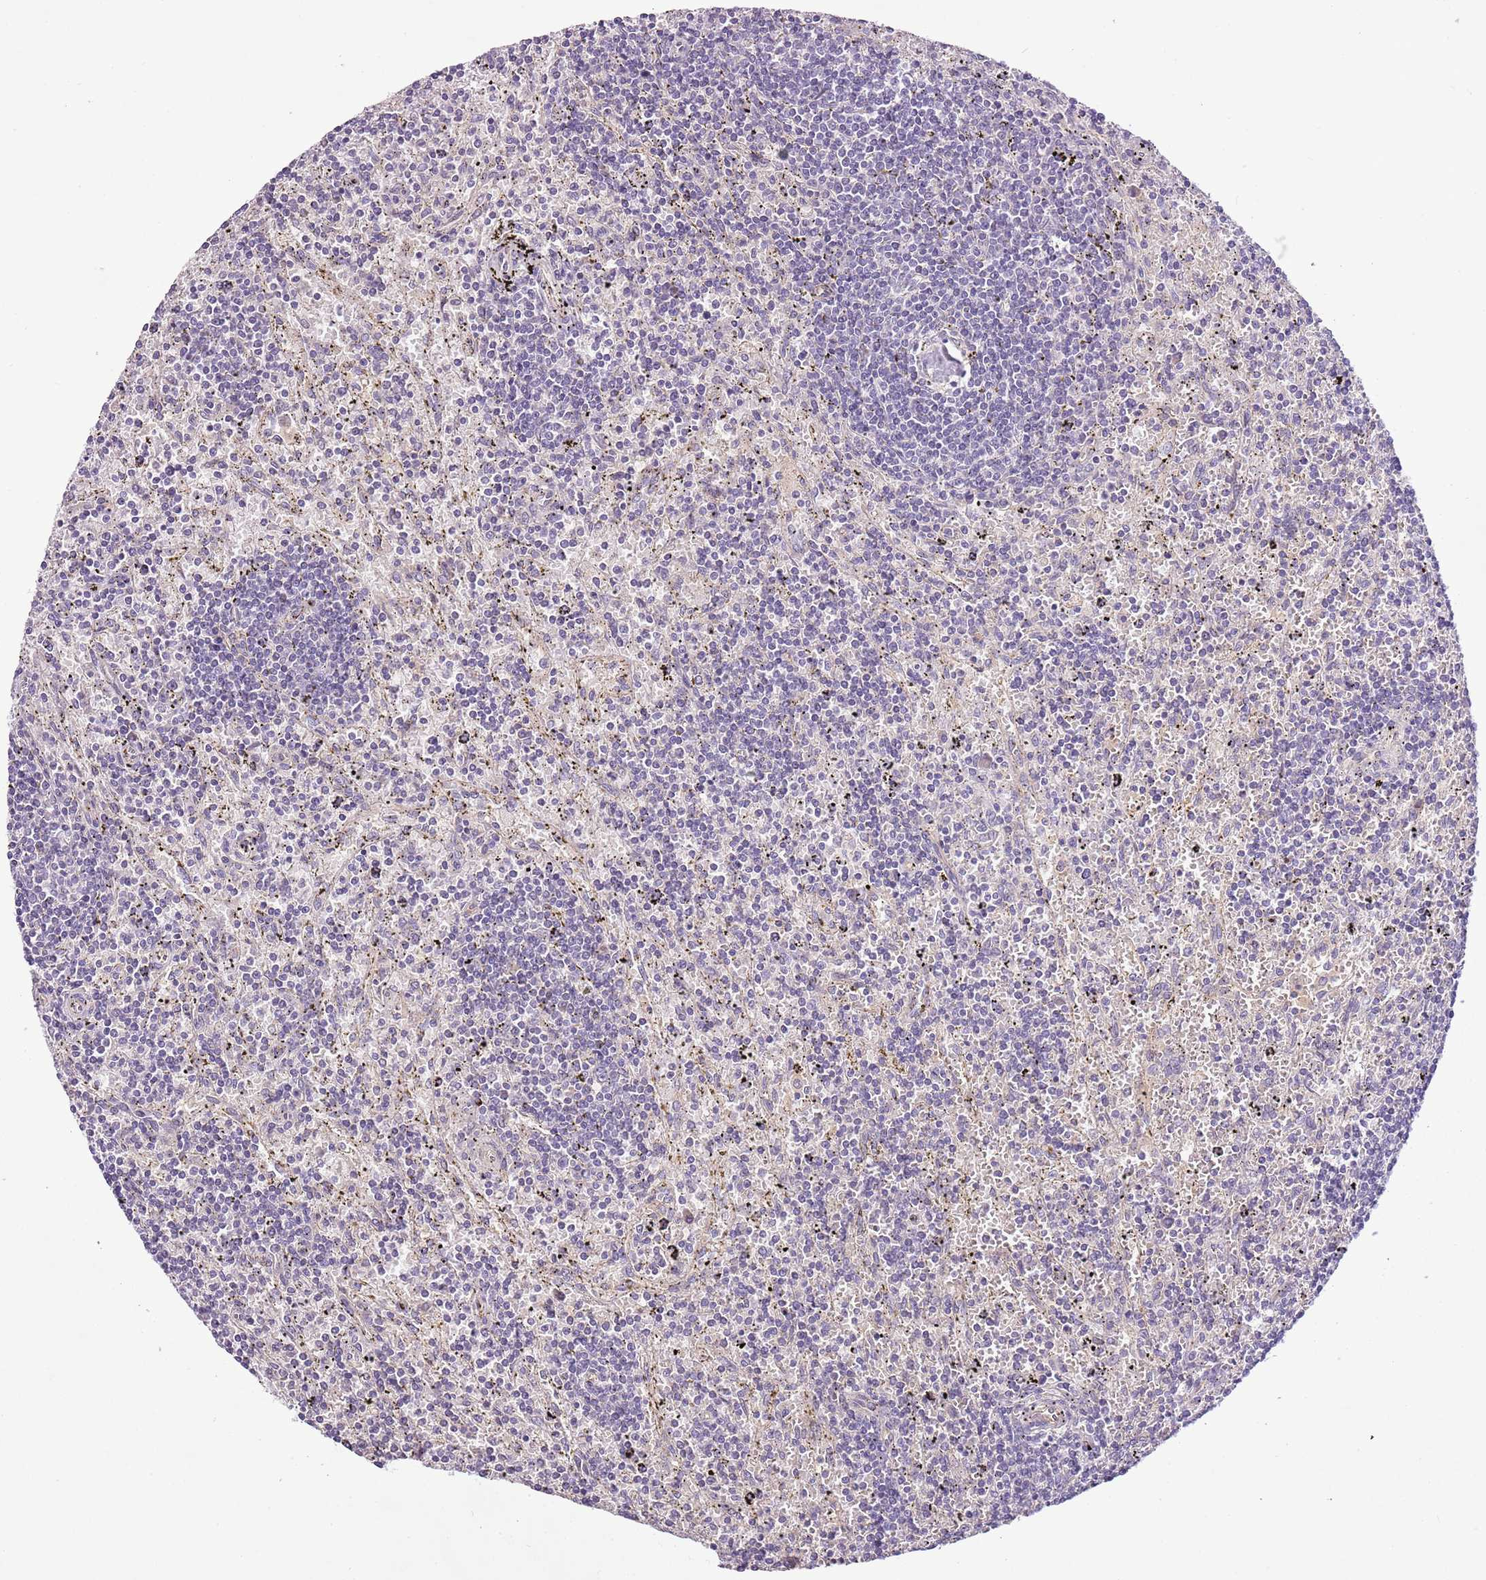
{"staining": {"intensity": "negative", "quantity": "none", "location": "none"}, "tissue": "lymphoma", "cell_type": "Tumor cells", "image_type": "cancer", "snomed": [{"axis": "morphology", "description": "Malignant lymphoma, non-Hodgkin's type, Low grade"}, {"axis": "topography", "description": "Spleen"}], "caption": "There is no significant staining in tumor cells of malignant lymphoma, non-Hodgkin's type (low-grade).", "gene": "CMKLR1", "patient": {"sex": "male", "age": 76}}